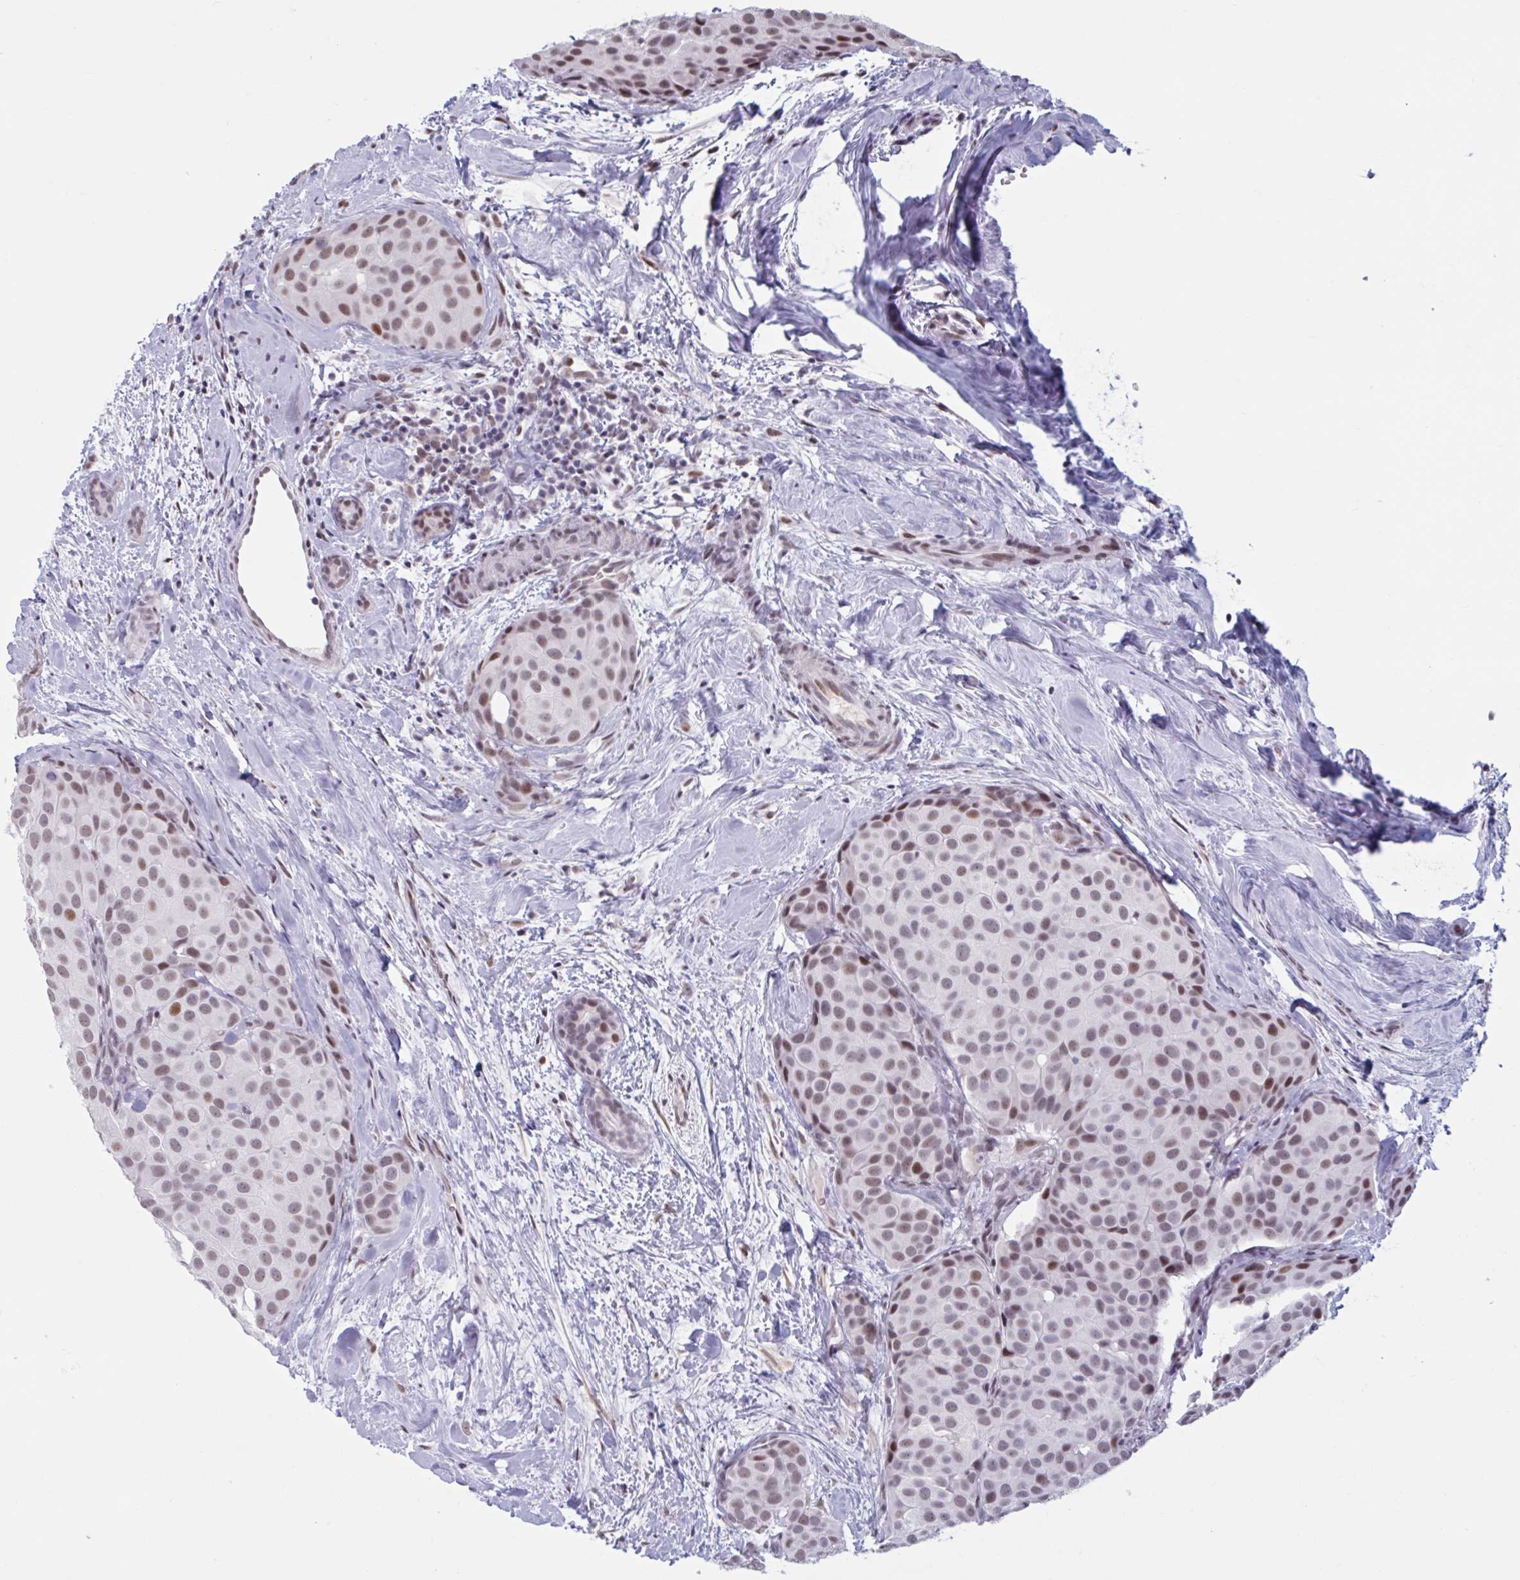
{"staining": {"intensity": "moderate", "quantity": "25%-75%", "location": "nuclear"}, "tissue": "breast cancer", "cell_type": "Tumor cells", "image_type": "cancer", "snomed": [{"axis": "morphology", "description": "Duct carcinoma"}, {"axis": "topography", "description": "Breast"}], "caption": "The immunohistochemical stain highlights moderate nuclear staining in tumor cells of breast cancer (invasive ductal carcinoma) tissue.", "gene": "HSD17B6", "patient": {"sex": "female", "age": 70}}